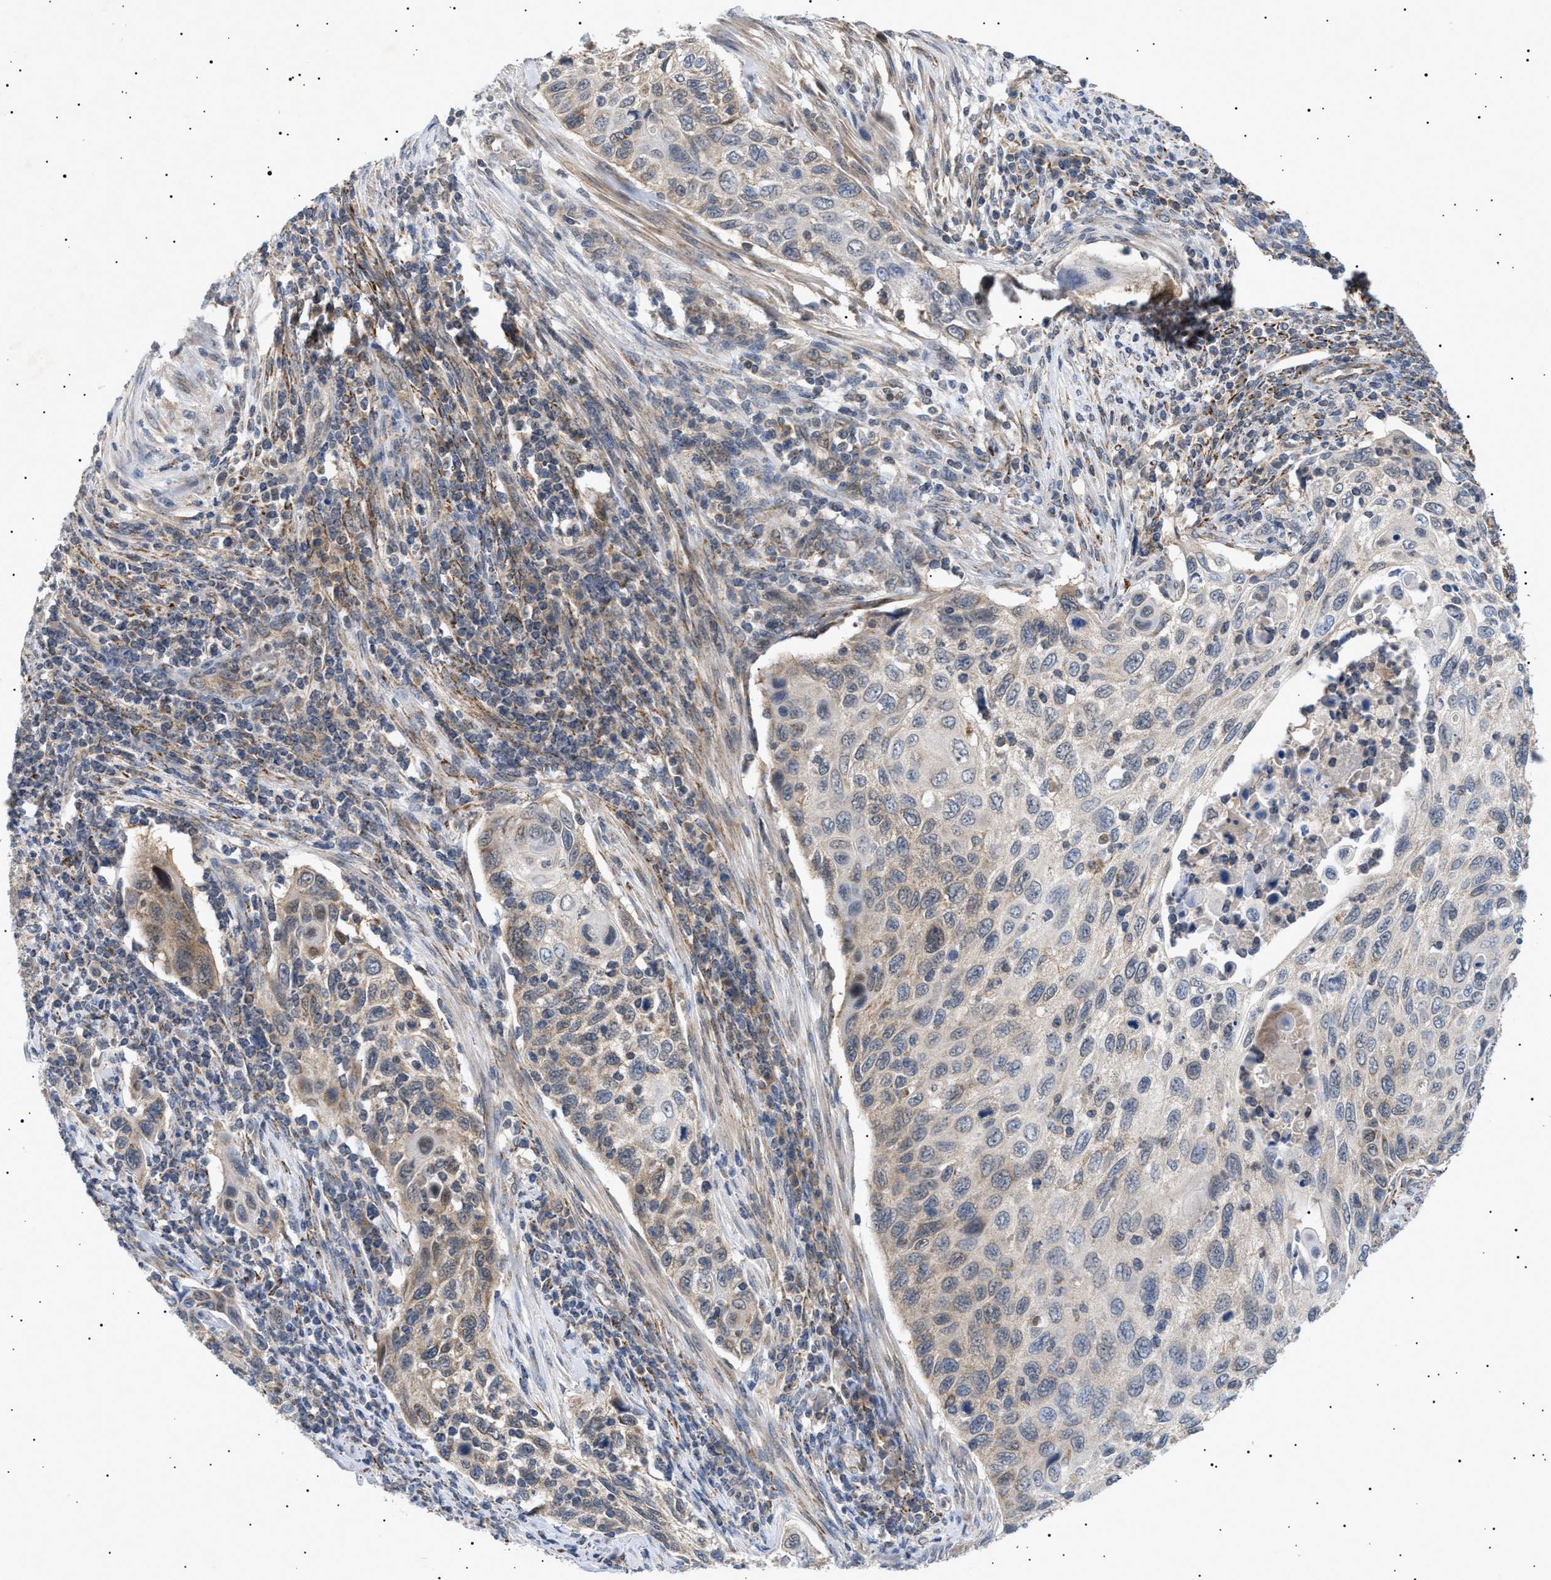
{"staining": {"intensity": "weak", "quantity": "25%-75%", "location": "cytoplasmic/membranous"}, "tissue": "cervical cancer", "cell_type": "Tumor cells", "image_type": "cancer", "snomed": [{"axis": "morphology", "description": "Squamous cell carcinoma, NOS"}, {"axis": "topography", "description": "Cervix"}], "caption": "Weak cytoplasmic/membranous expression for a protein is present in about 25%-75% of tumor cells of squamous cell carcinoma (cervical) using IHC.", "gene": "SIRT5", "patient": {"sex": "female", "age": 70}}